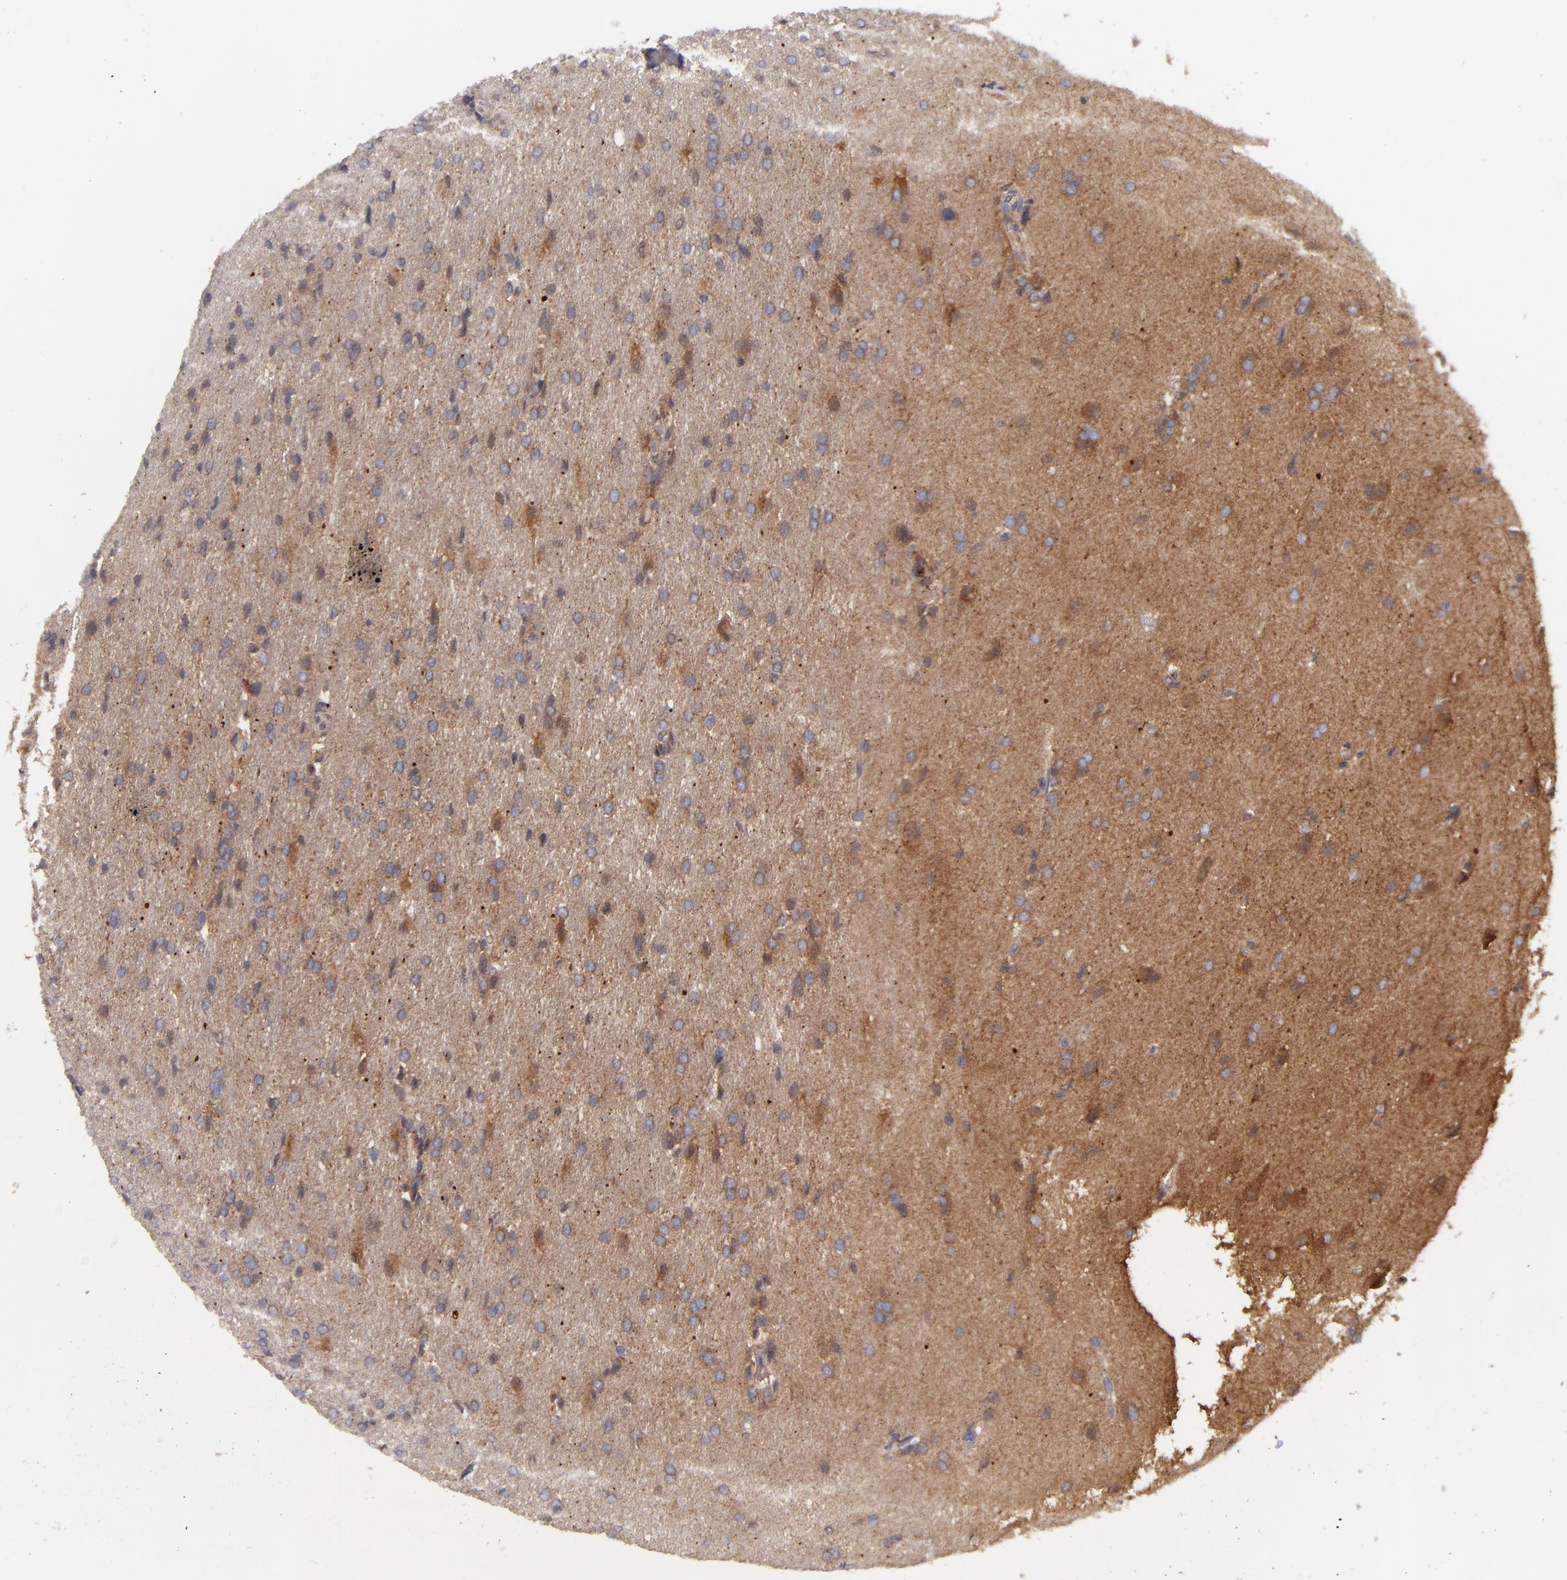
{"staining": {"intensity": "strong", "quantity": "25%-75%", "location": "cytoplasmic/membranous"}, "tissue": "glioma", "cell_type": "Tumor cells", "image_type": "cancer", "snomed": [{"axis": "morphology", "description": "Glioma, malignant, High grade"}, {"axis": "topography", "description": "Brain"}], "caption": "Approximately 25%-75% of tumor cells in high-grade glioma (malignant) demonstrate strong cytoplasmic/membranous protein positivity as visualized by brown immunohistochemical staining.", "gene": "MMP10", "patient": {"sex": "male", "age": 68}}